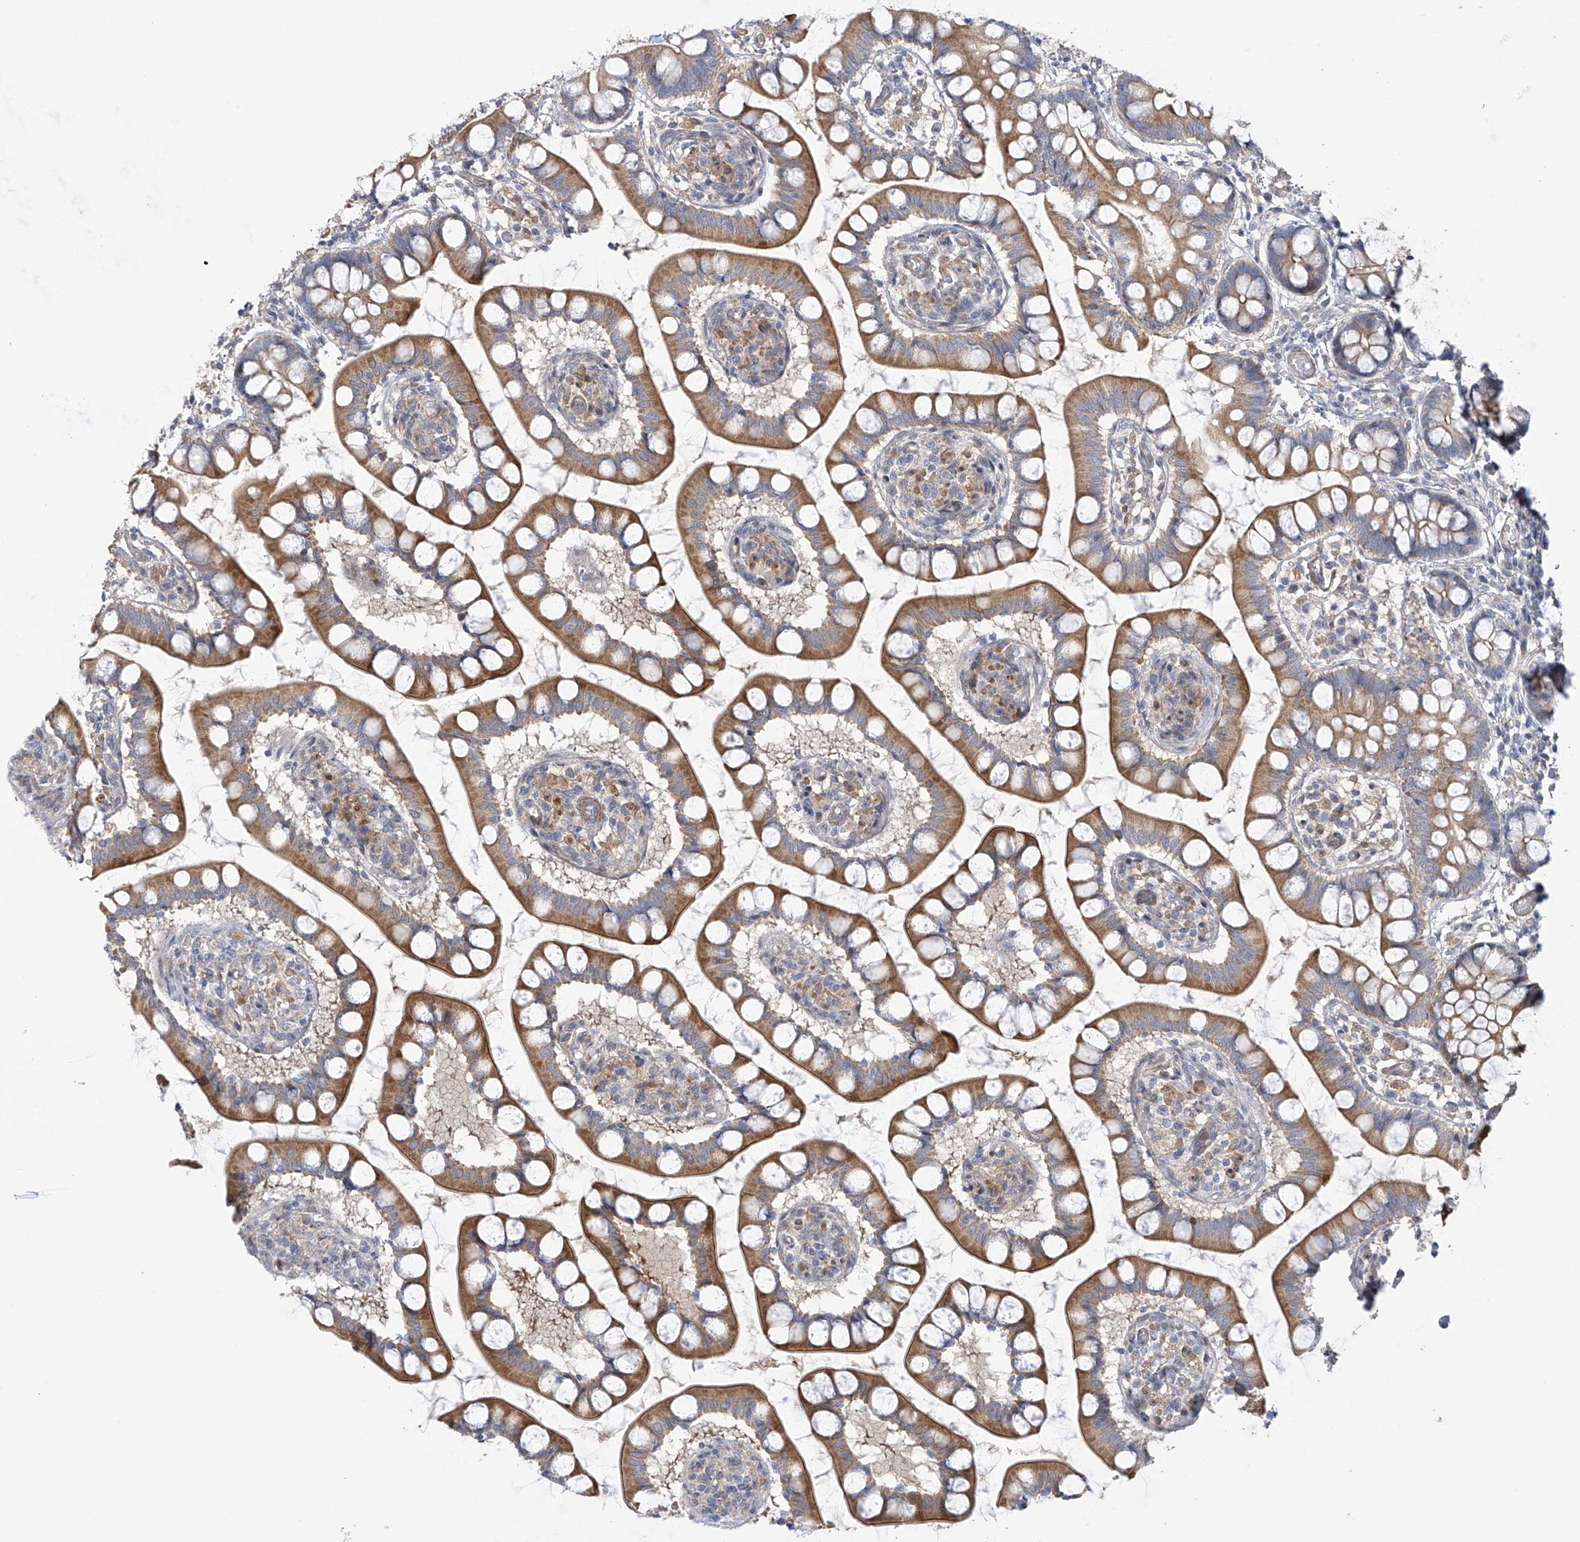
{"staining": {"intensity": "strong", "quantity": ">75%", "location": "cytoplasmic/membranous"}, "tissue": "small intestine", "cell_type": "Glandular cells", "image_type": "normal", "snomed": [{"axis": "morphology", "description": "Normal tissue, NOS"}, {"axis": "topography", "description": "Small intestine"}], "caption": "IHC image of benign small intestine: human small intestine stained using immunohistochemistry (IHC) demonstrates high levels of strong protein expression localized specifically in the cytoplasmic/membranous of glandular cells, appearing as a cytoplasmic/membranous brown color.", "gene": "ZNF641", "patient": {"sex": "male", "age": 52}}